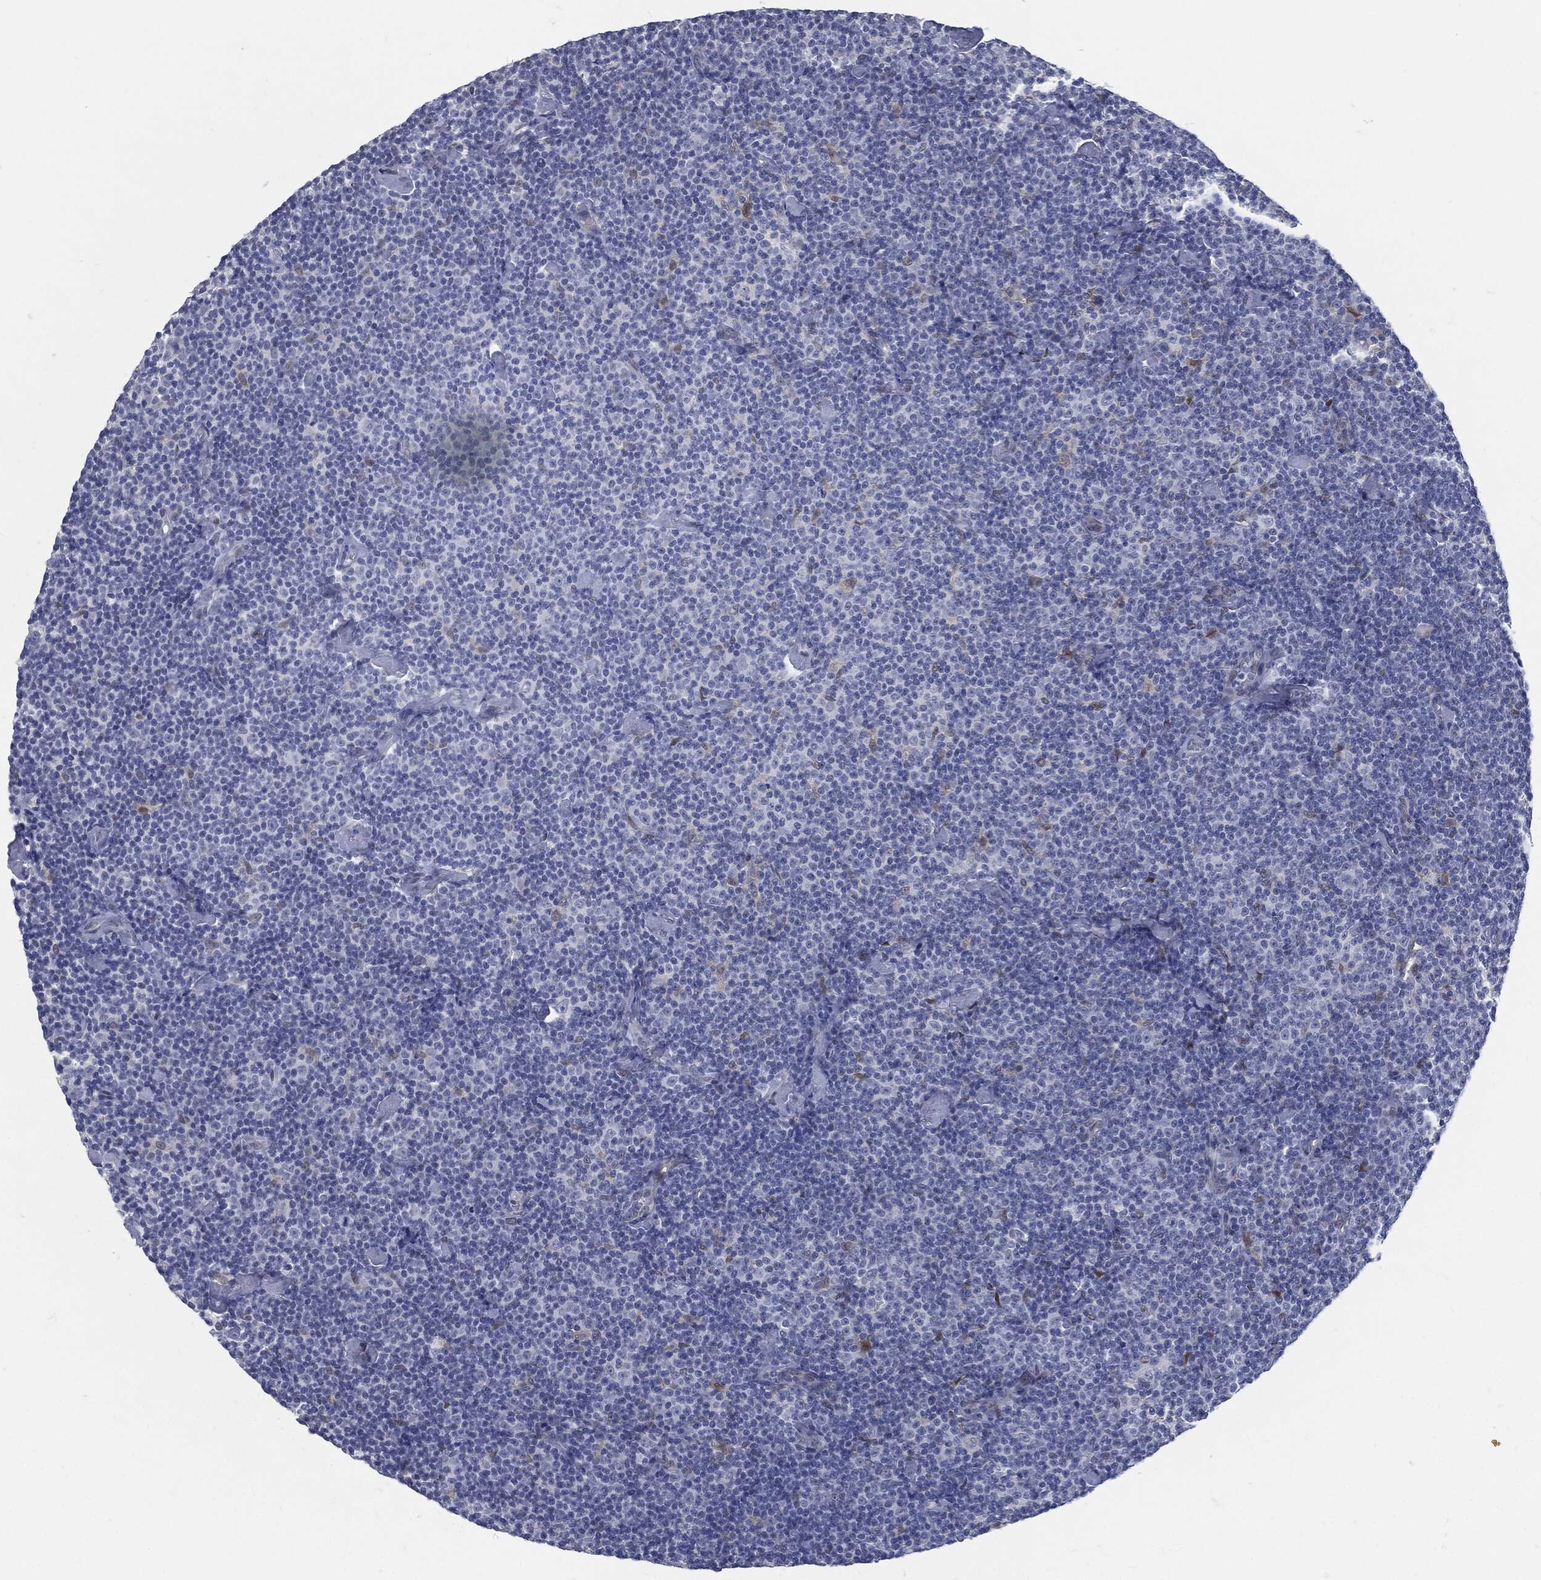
{"staining": {"intensity": "negative", "quantity": "none", "location": "none"}, "tissue": "lymphoma", "cell_type": "Tumor cells", "image_type": "cancer", "snomed": [{"axis": "morphology", "description": "Malignant lymphoma, non-Hodgkin's type, Low grade"}, {"axis": "topography", "description": "Lymph node"}], "caption": "This is an immunohistochemistry histopathology image of lymphoma. There is no positivity in tumor cells.", "gene": "PROM1", "patient": {"sex": "male", "age": 81}}